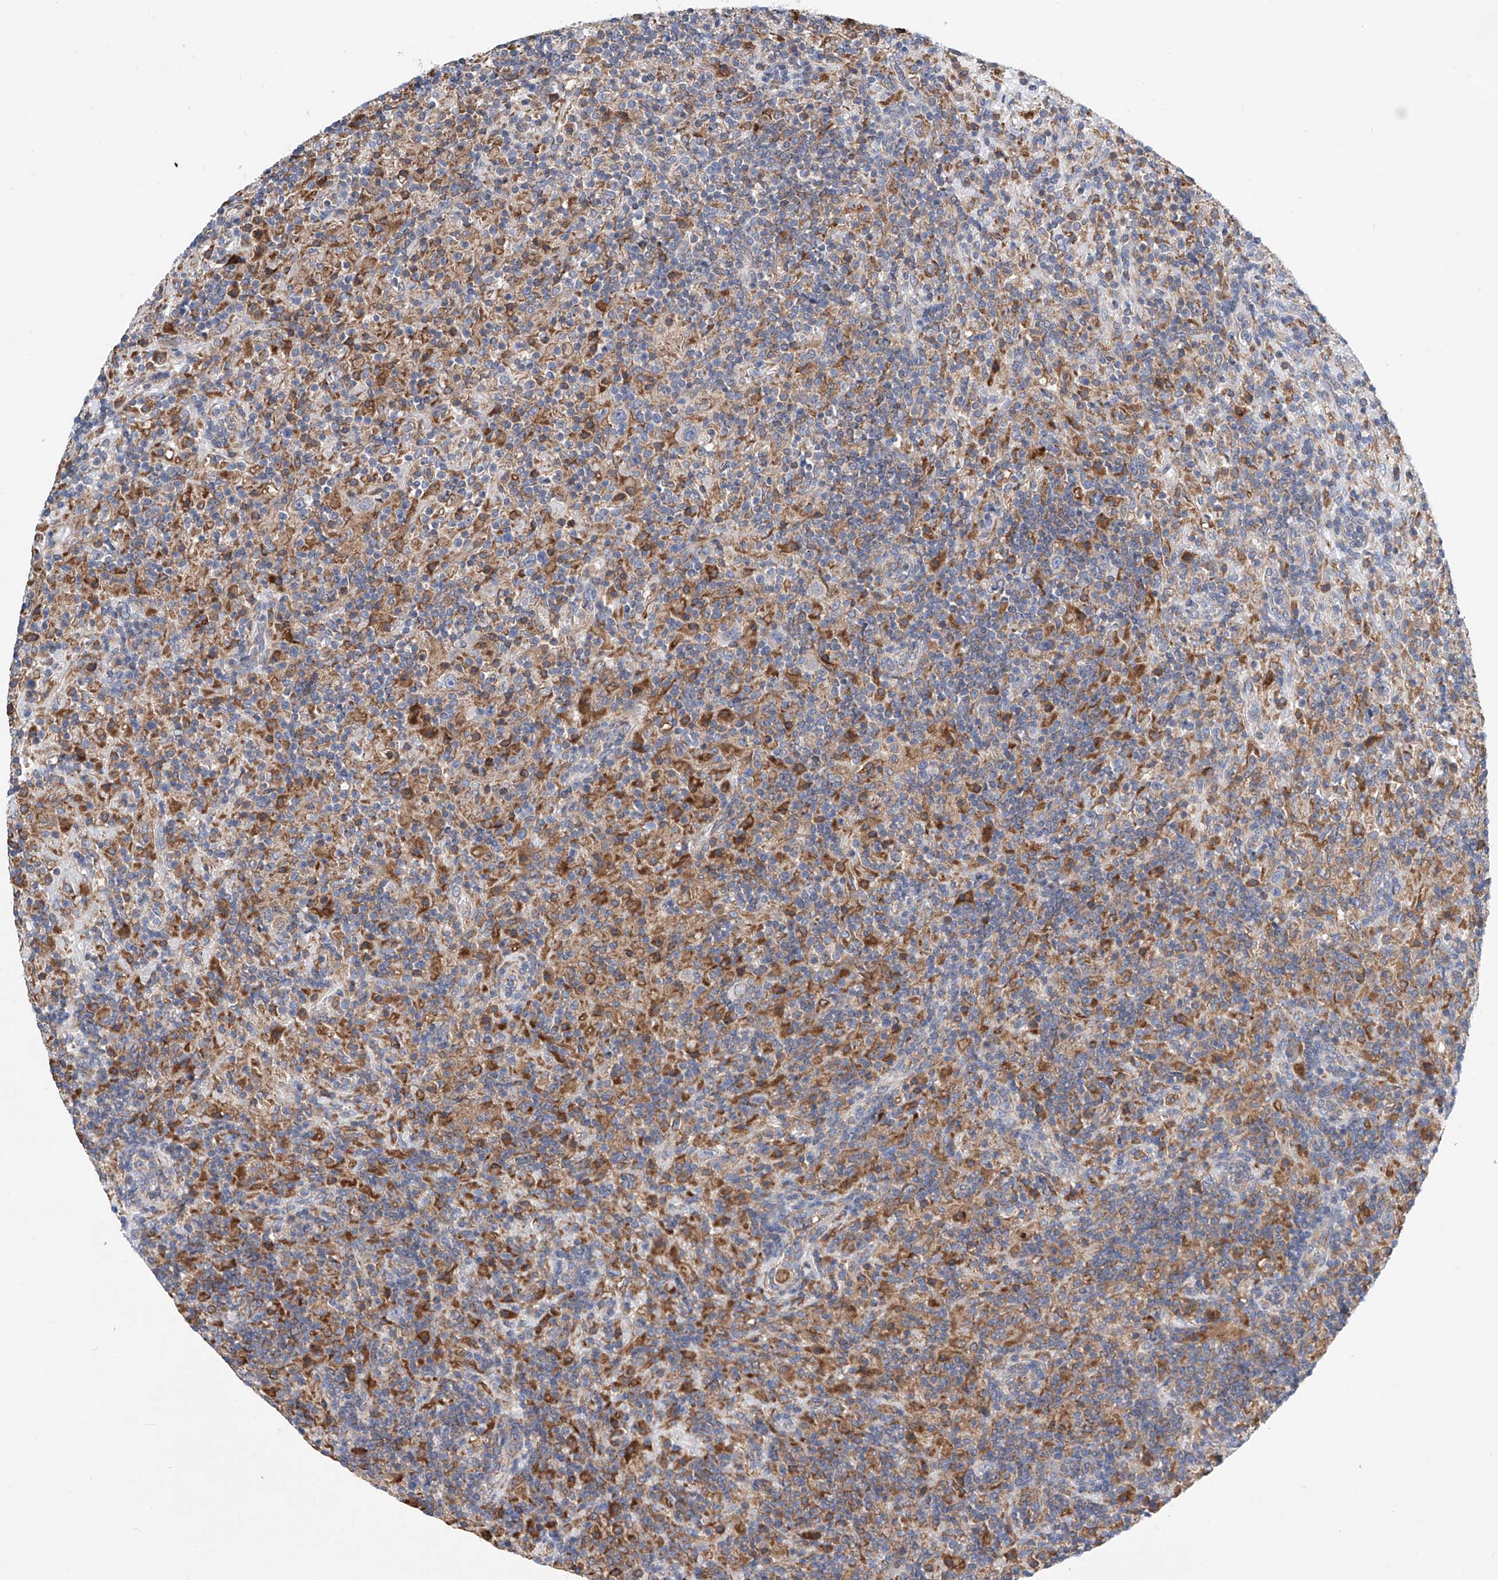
{"staining": {"intensity": "negative", "quantity": "none", "location": "none"}, "tissue": "lymphoma", "cell_type": "Tumor cells", "image_type": "cancer", "snomed": [{"axis": "morphology", "description": "Hodgkin's disease, NOS"}, {"axis": "topography", "description": "Lymph node"}], "caption": "Tumor cells show no significant protein positivity in lymphoma.", "gene": "MAD2L1", "patient": {"sex": "male", "age": 70}}